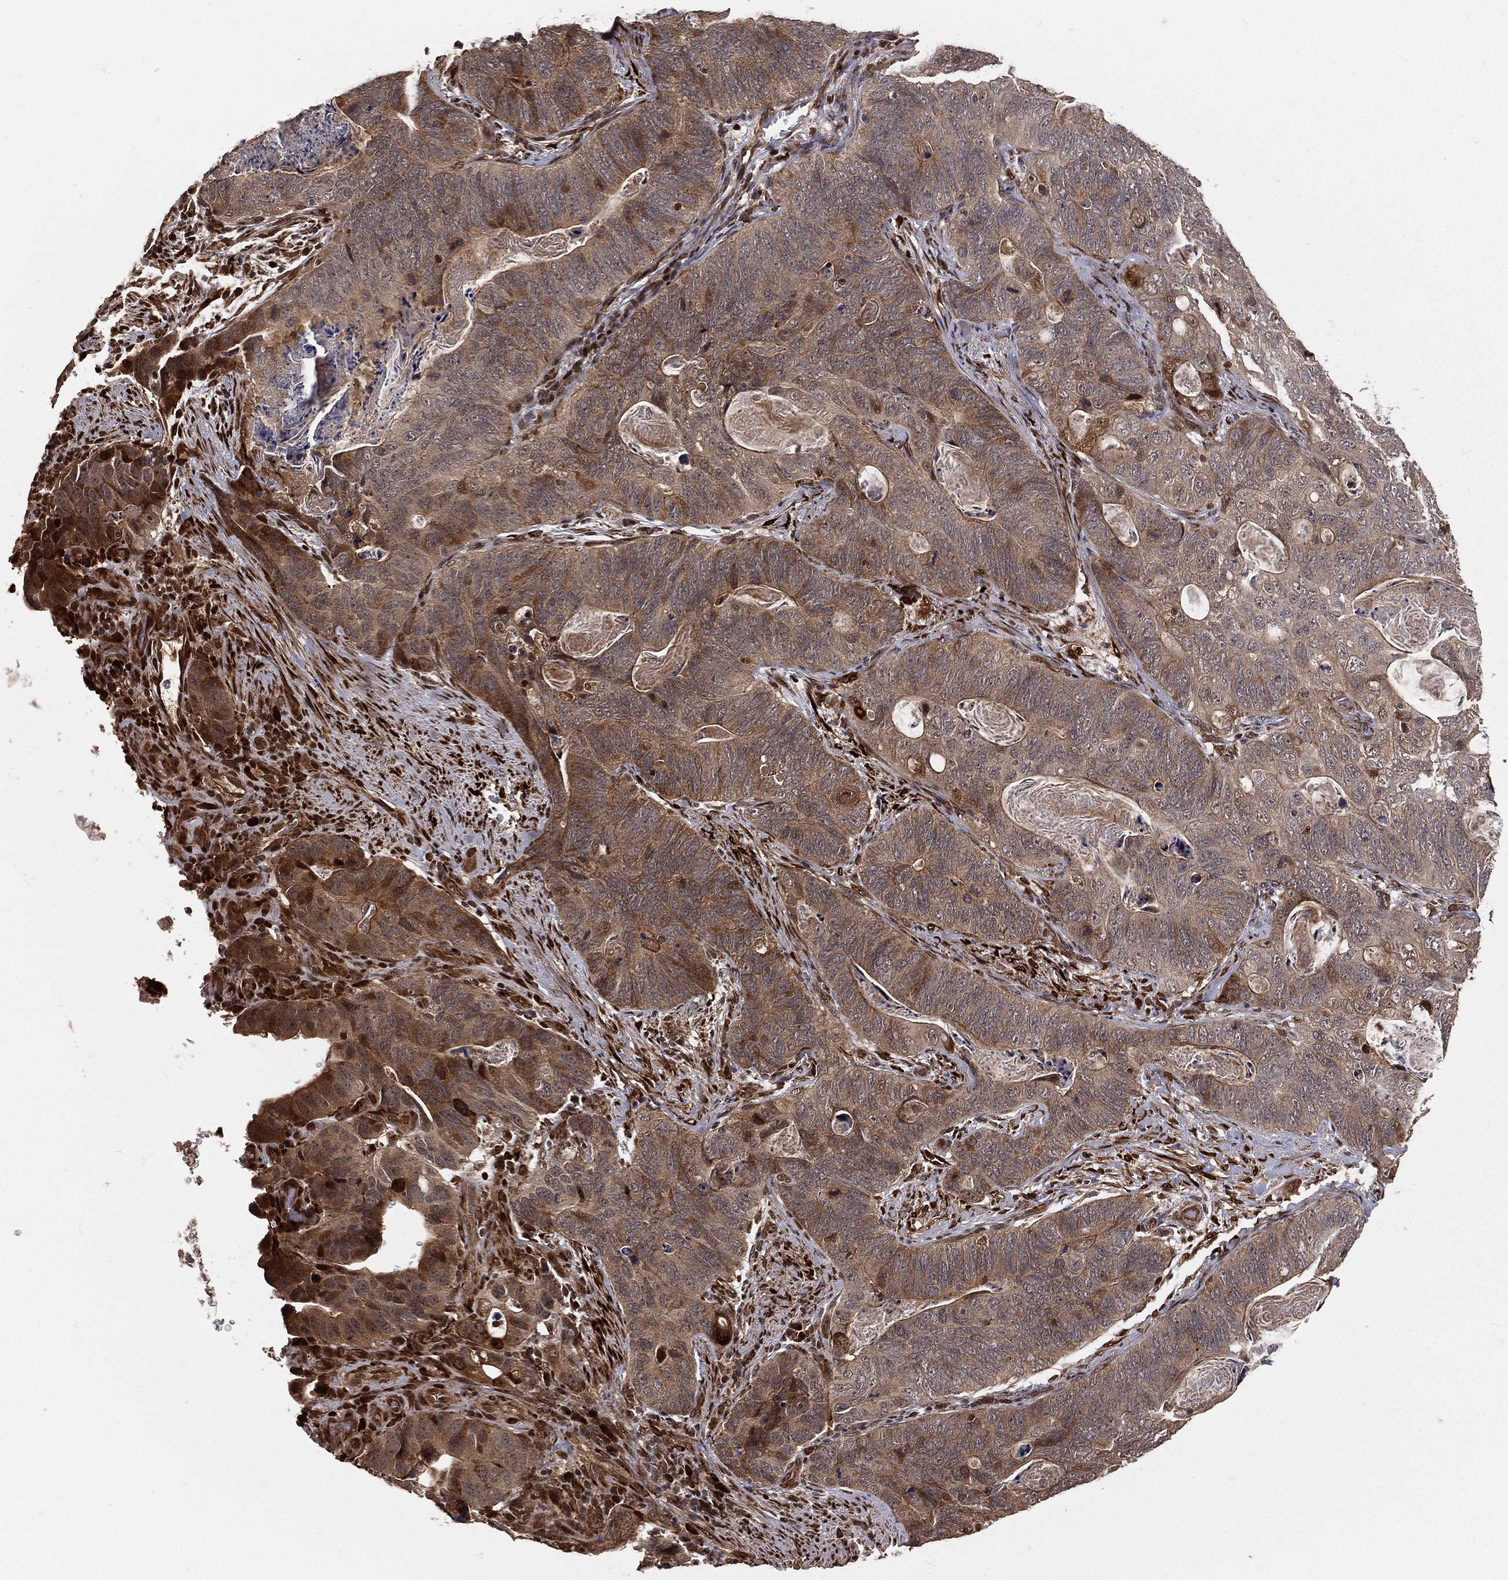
{"staining": {"intensity": "strong", "quantity": "<25%", "location": "cytoplasmic/membranous"}, "tissue": "stomach cancer", "cell_type": "Tumor cells", "image_type": "cancer", "snomed": [{"axis": "morphology", "description": "Normal tissue, NOS"}, {"axis": "morphology", "description": "Adenocarcinoma, NOS"}, {"axis": "topography", "description": "Stomach"}], "caption": "The photomicrograph reveals staining of stomach cancer (adenocarcinoma), revealing strong cytoplasmic/membranous protein expression (brown color) within tumor cells.", "gene": "MAPK1", "patient": {"sex": "female", "age": 89}}